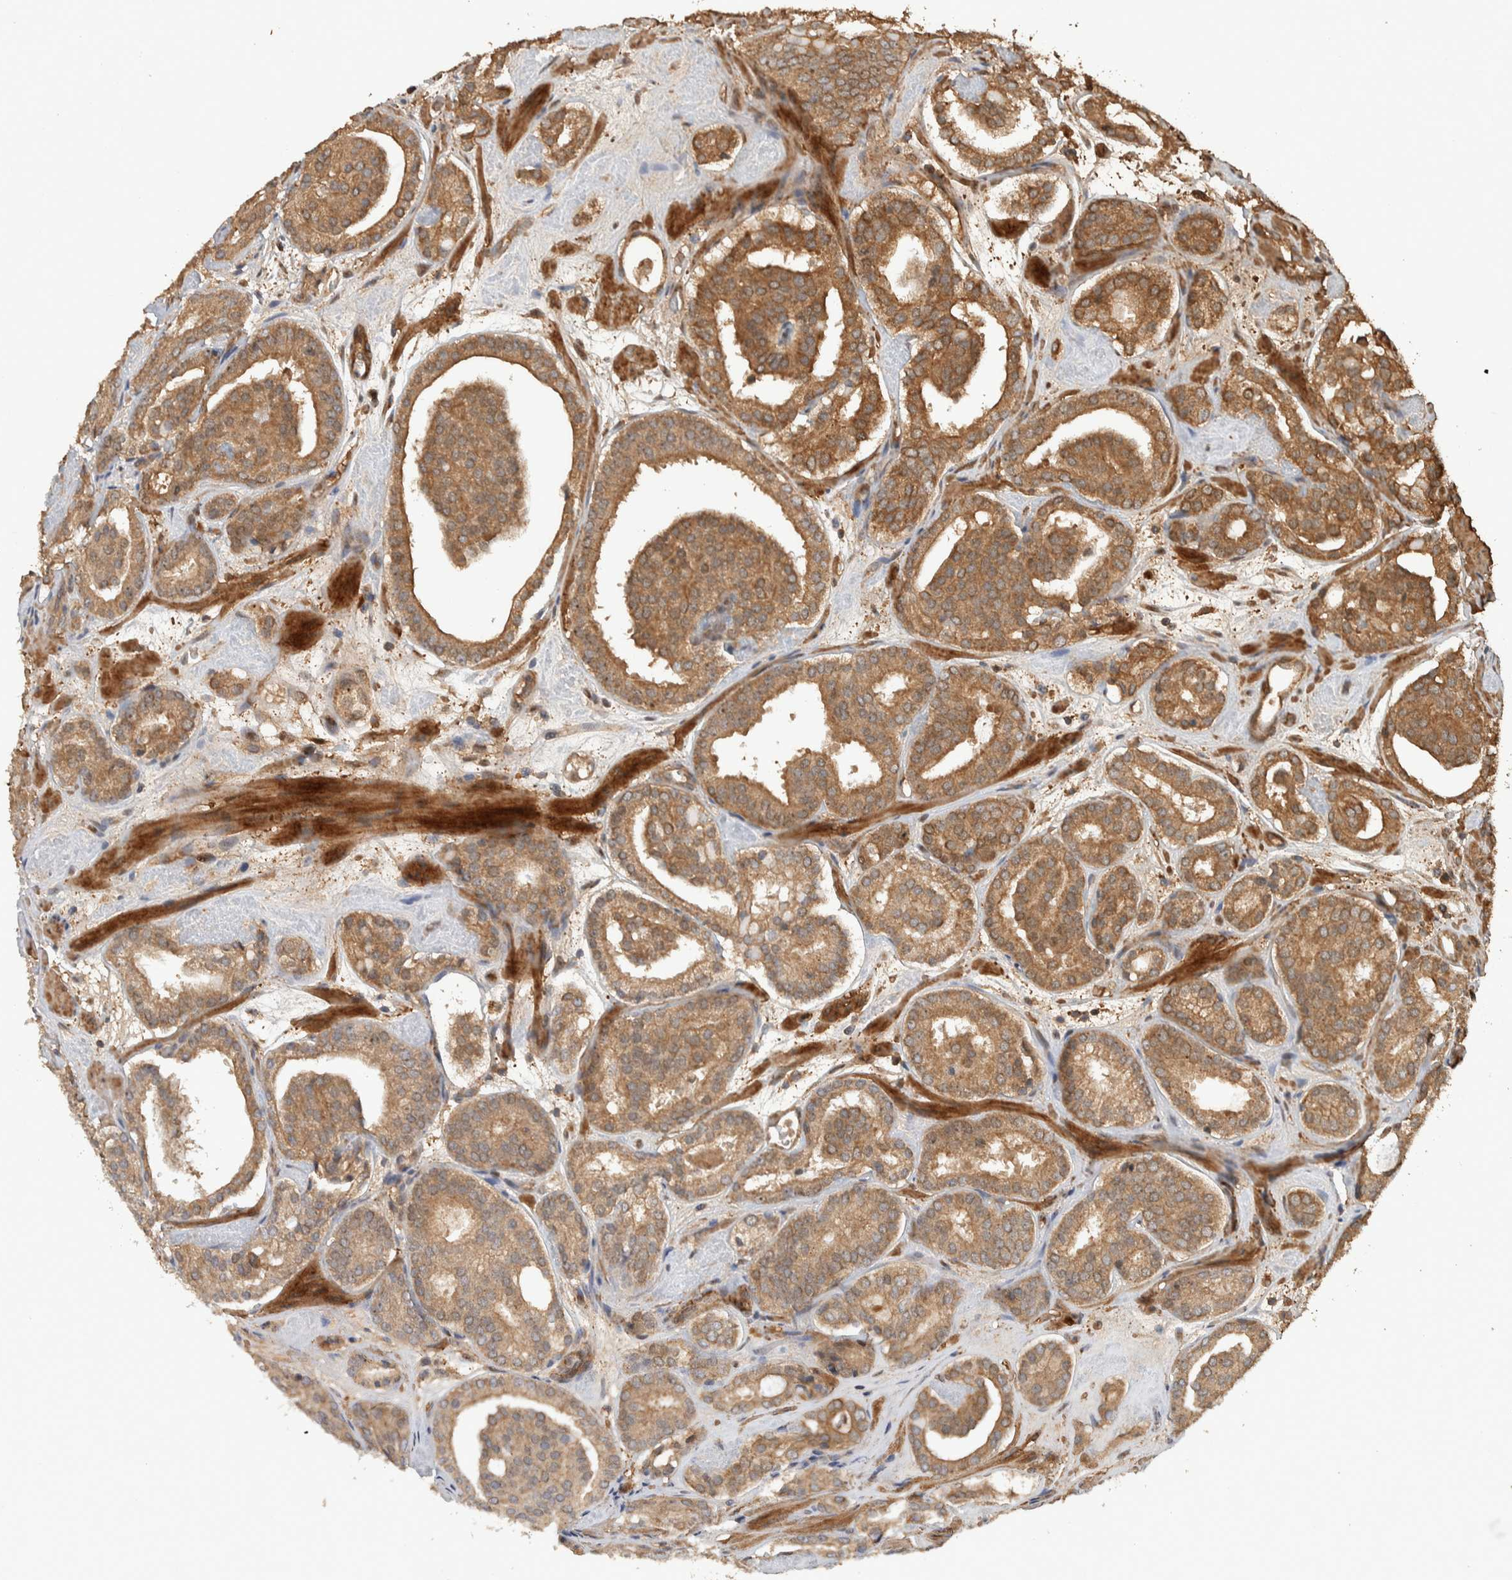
{"staining": {"intensity": "moderate", "quantity": ">75%", "location": "cytoplasmic/membranous,nuclear"}, "tissue": "prostate cancer", "cell_type": "Tumor cells", "image_type": "cancer", "snomed": [{"axis": "morphology", "description": "Adenocarcinoma, Low grade"}, {"axis": "topography", "description": "Prostate"}], "caption": "The image shows immunohistochemical staining of adenocarcinoma (low-grade) (prostate). There is moderate cytoplasmic/membranous and nuclear staining is seen in about >75% of tumor cells.", "gene": "SPHK1", "patient": {"sex": "male", "age": 69}}